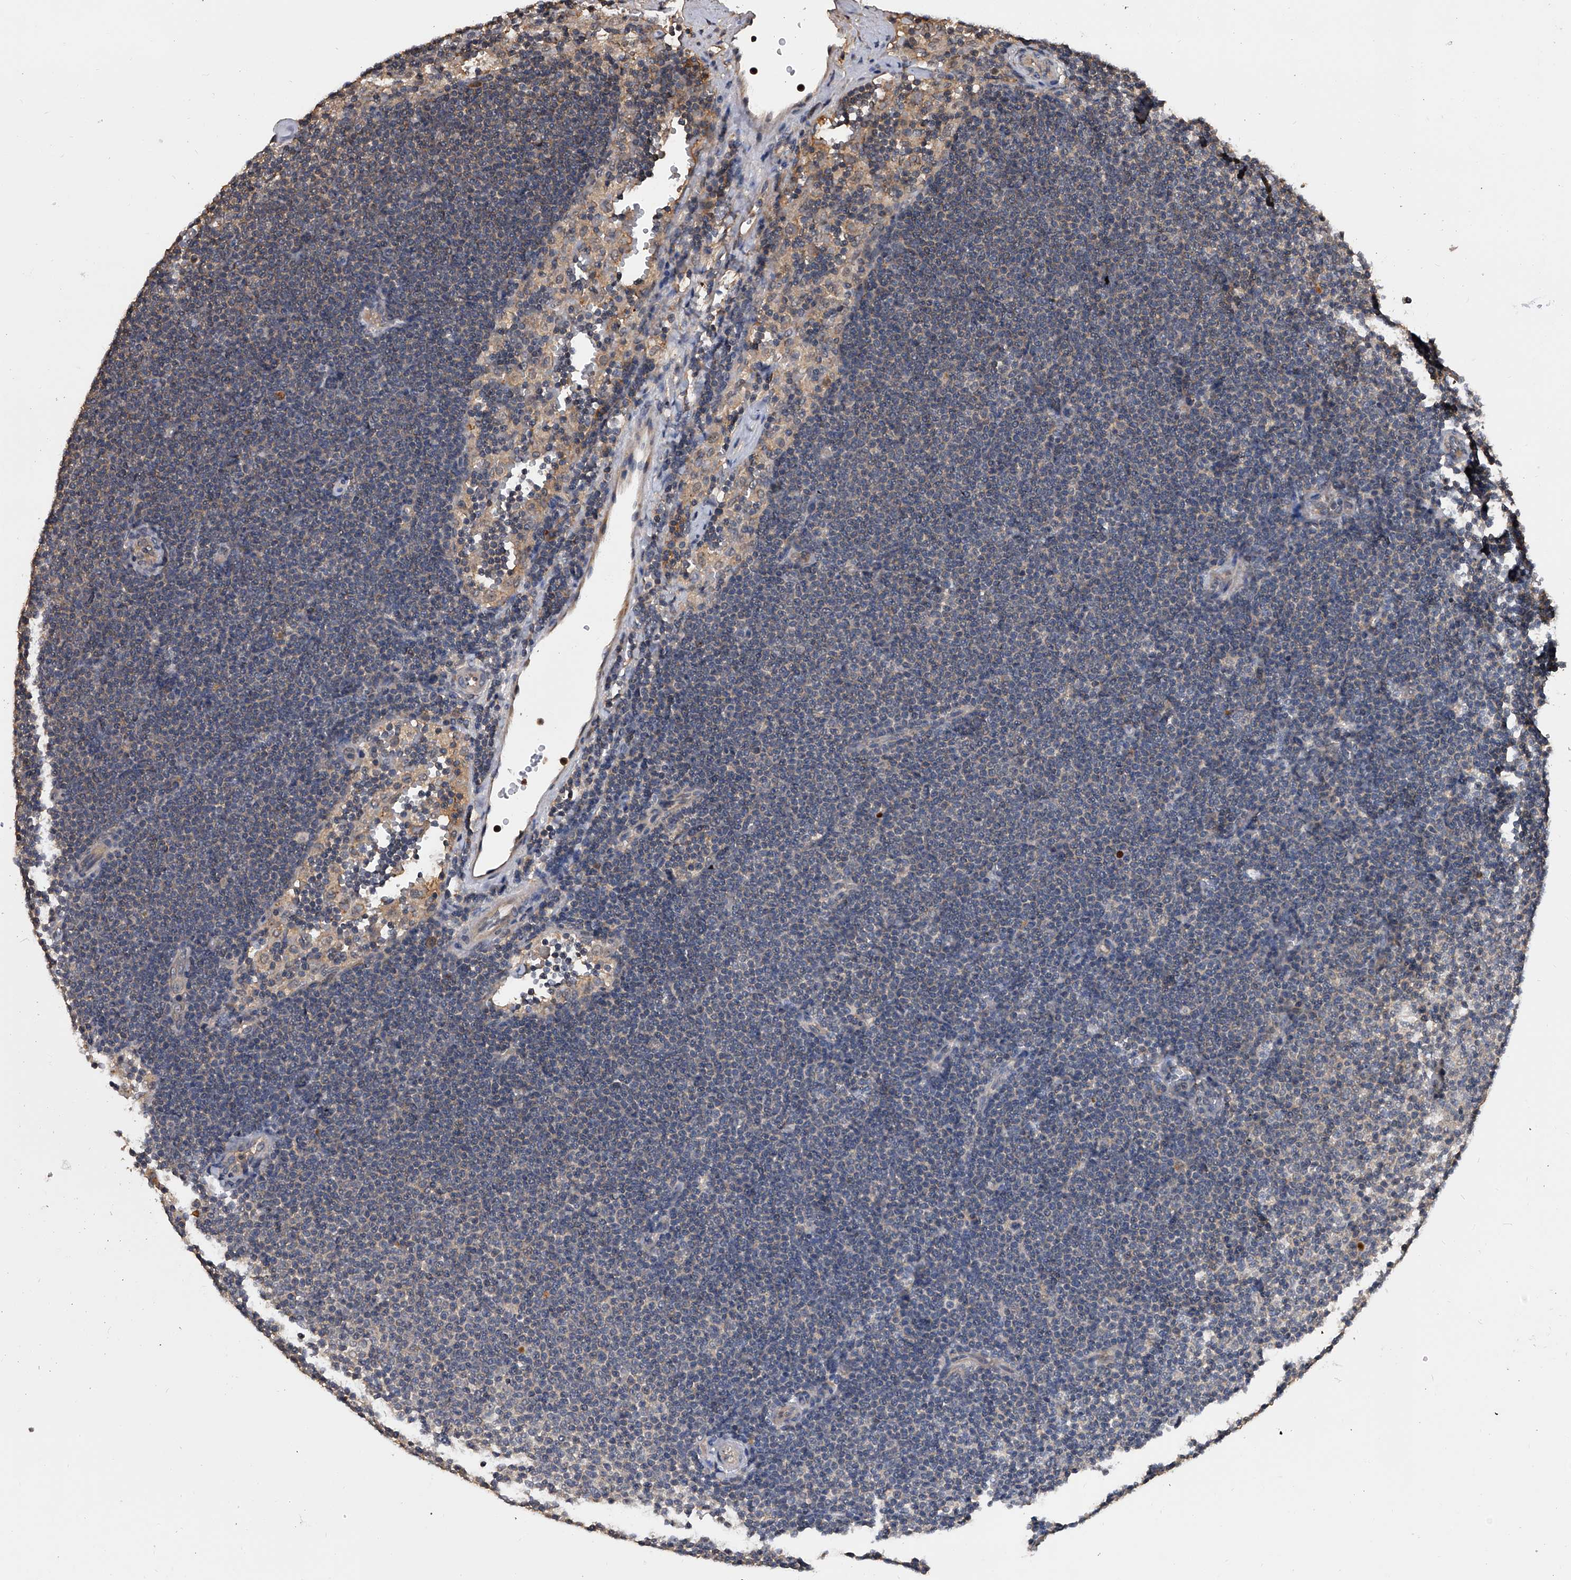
{"staining": {"intensity": "negative", "quantity": "none", "location": "none"}, "tissue": "lymphoma", "cell_type": "Tumor cells", "image_type": "cancer", "snomed": [{"axis": "morphology", "description": "Malignant lymphoma, non-Hodgkin's type, Low grade"}, {"axis": "topography", "description": "Lymph node"}], "caption": "Immunohistochemistry image of human low-grade malignant lymphoma, non-Hodgkin's type stained for a protein (brown), which displays no staining in tumor cells. The staining was performed using DAB to visualize the protein expression in brown, while the nuclei were stained in blue with hematoxylin (Magnification: 20x).", "gene": "EFCAB7", "patient": {"sex": "female", "age": 53}}